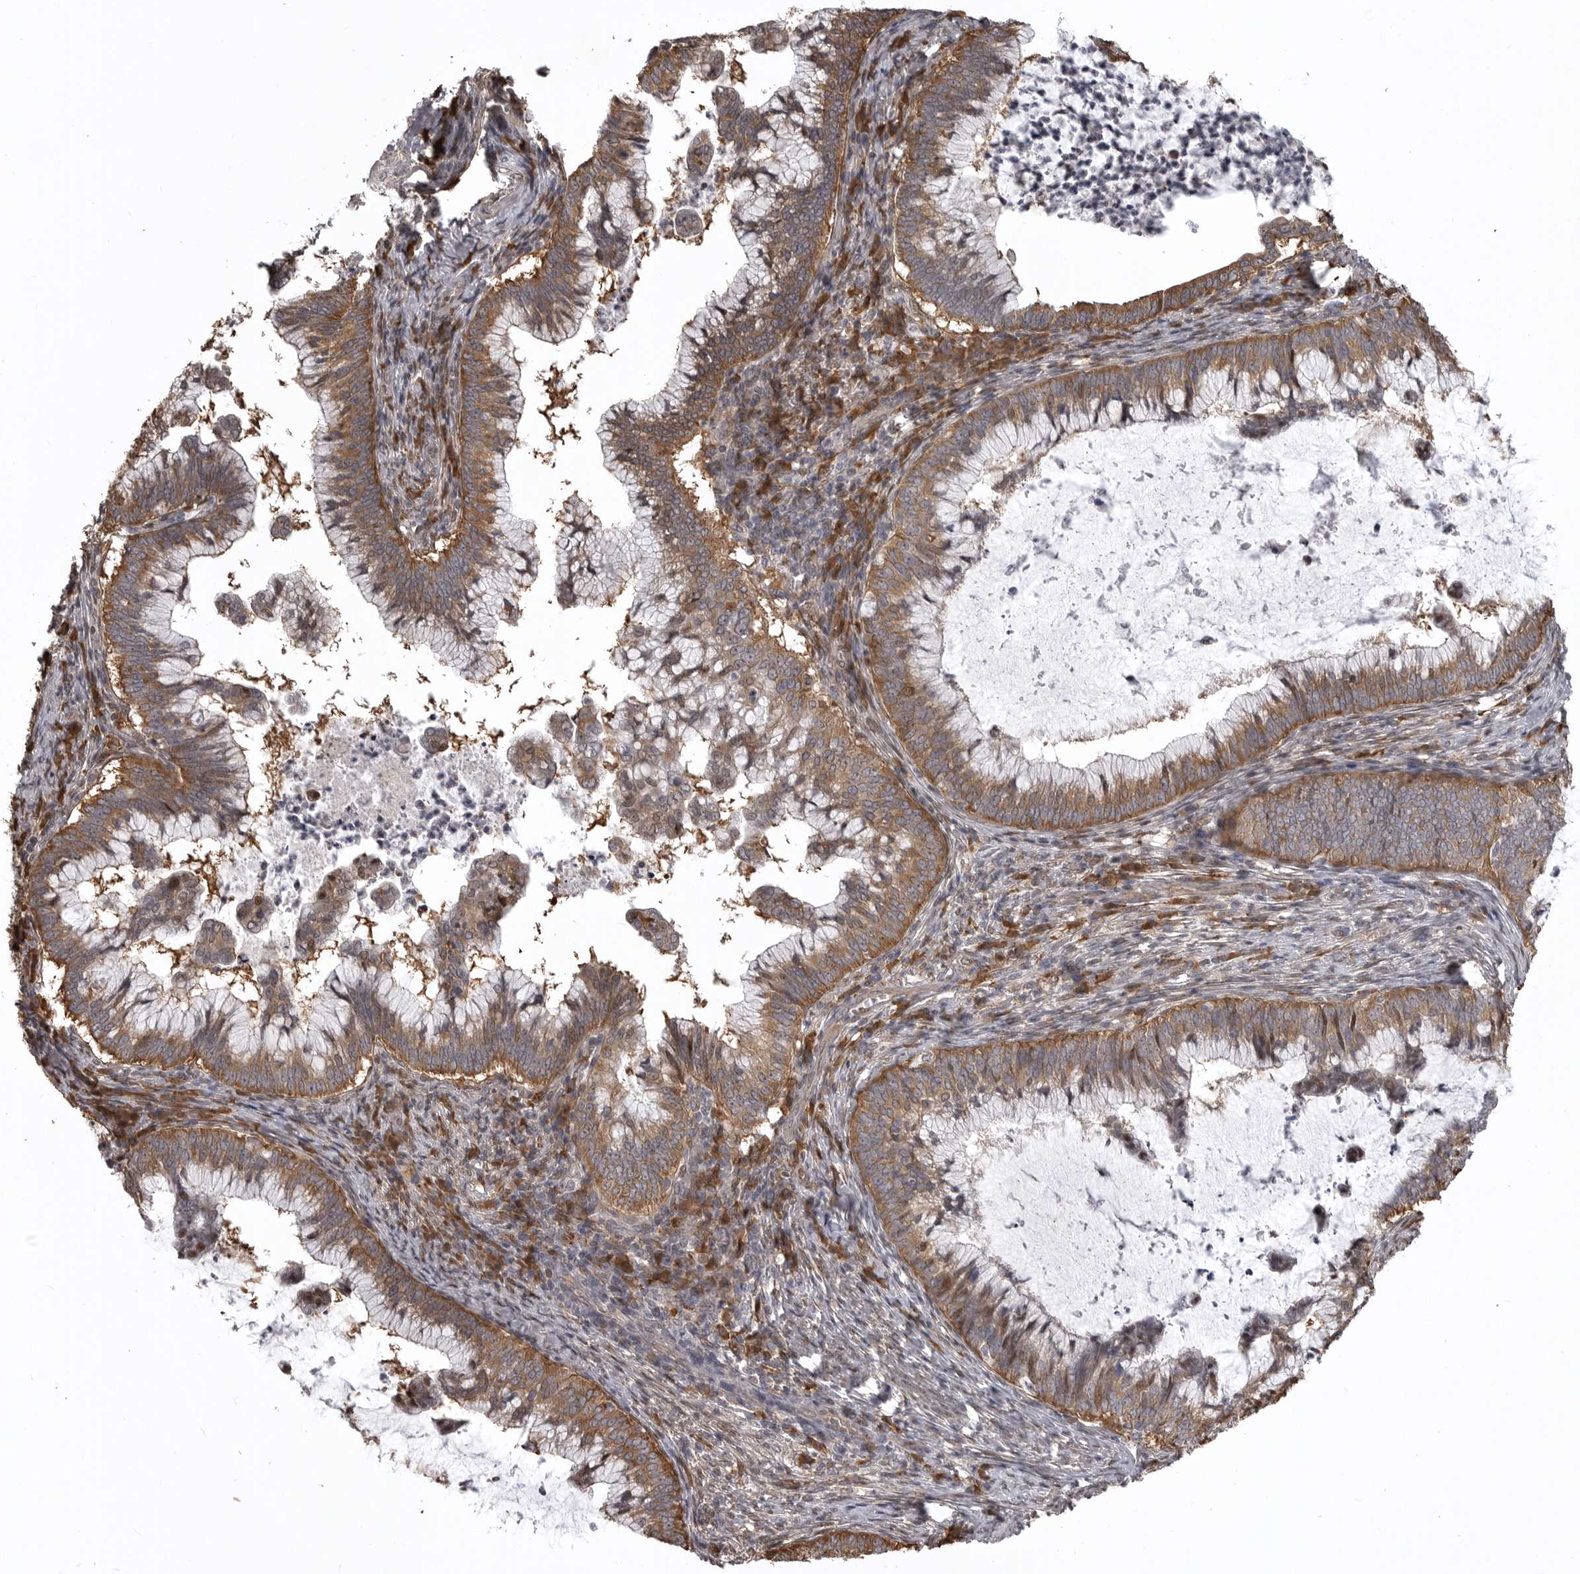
{"staining": {"intensity": "moderate", "quantity": ">75%", "location": "cytoplasmic/membranous"}, "tissue": "cervical cancer", "cell_type": "Tumor cells", "image_type": "cancer", "snomed": [{"axis": "morphology", "description": "Adenocarcinoma, NOS"}, {"axis": "topography", "description": "Cervix"}], "caption": "High-magnification brightfield microscopy of adenocarcinoma (cervical) stained with DAB (brown) and counterstained with hematoxylin (blue). tumor cells exhibit moderate cytoplasmic/membranous expression is present in about>75% of cells.", "gene": "SNX16", "patient": {"sex": "female", "age": 36}}